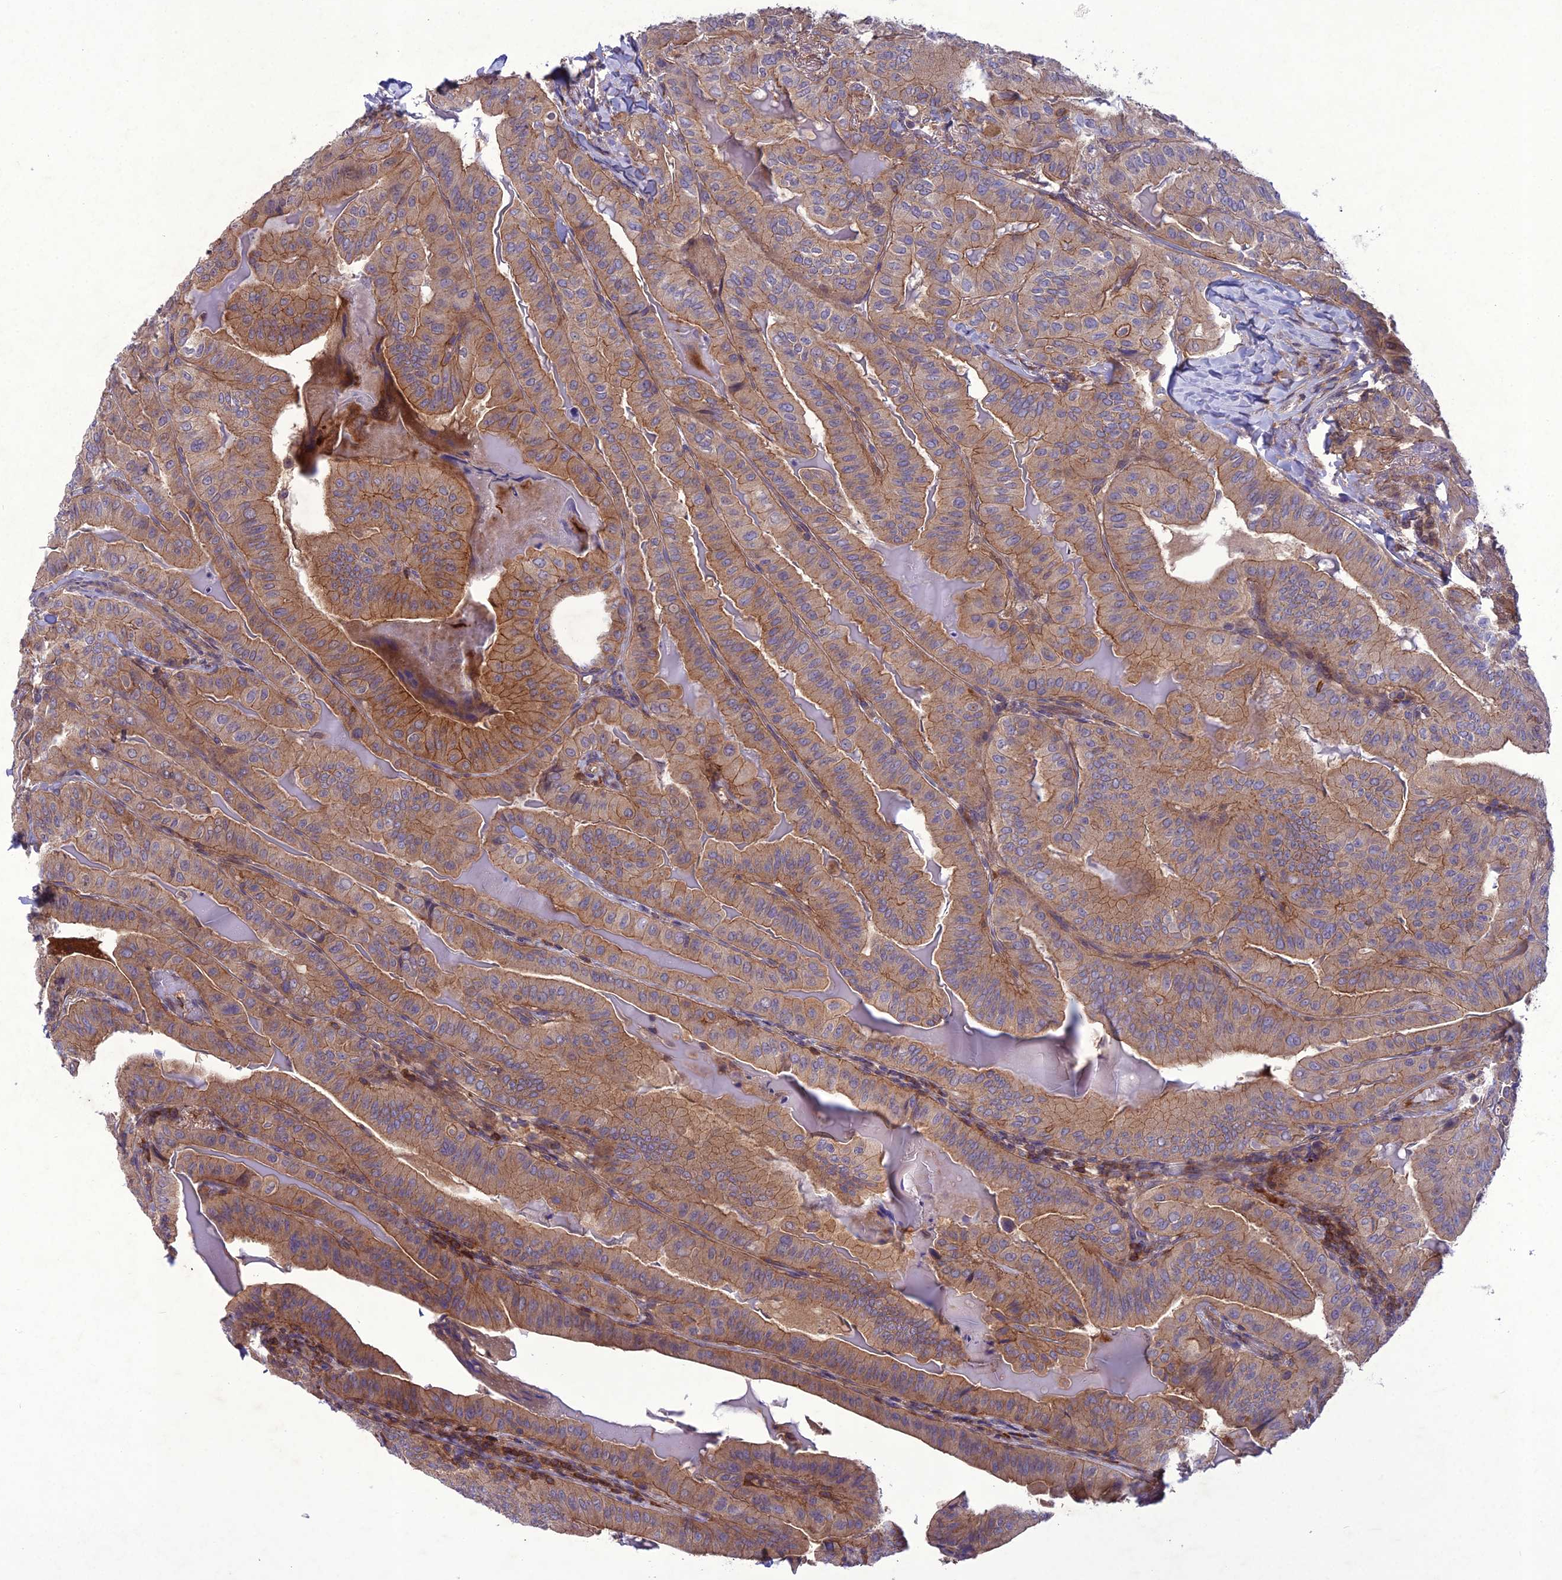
{"staining": {"intensity": "moderate", "quantity": "25%-75%", "location": "cytoplasmic/membranous"}, "tissue": "thyroid cancer", "cell_type": "Tumor cells", "image_type": "cancer", "snomed": [{"axis": "morphology", "description": "Papillary adenocarcinoma, NOS"}, {"axis": "topography", "description": "Thyroid gland"}], "caption": "Immunohistochemical staining of thyroid papillary adenocarcinoma displays medium levels of moderate cytoplasmic/membranous positivity in about 25%-75% of tumor cells. The staining was performed using DAB (3,3'-diaminobenzidine), with brown indicating positive protein expression. Nuclei are stained blue with hematoxylin.", "gene": "GDF6", "patient": {"sex": "female", "age": 68}}